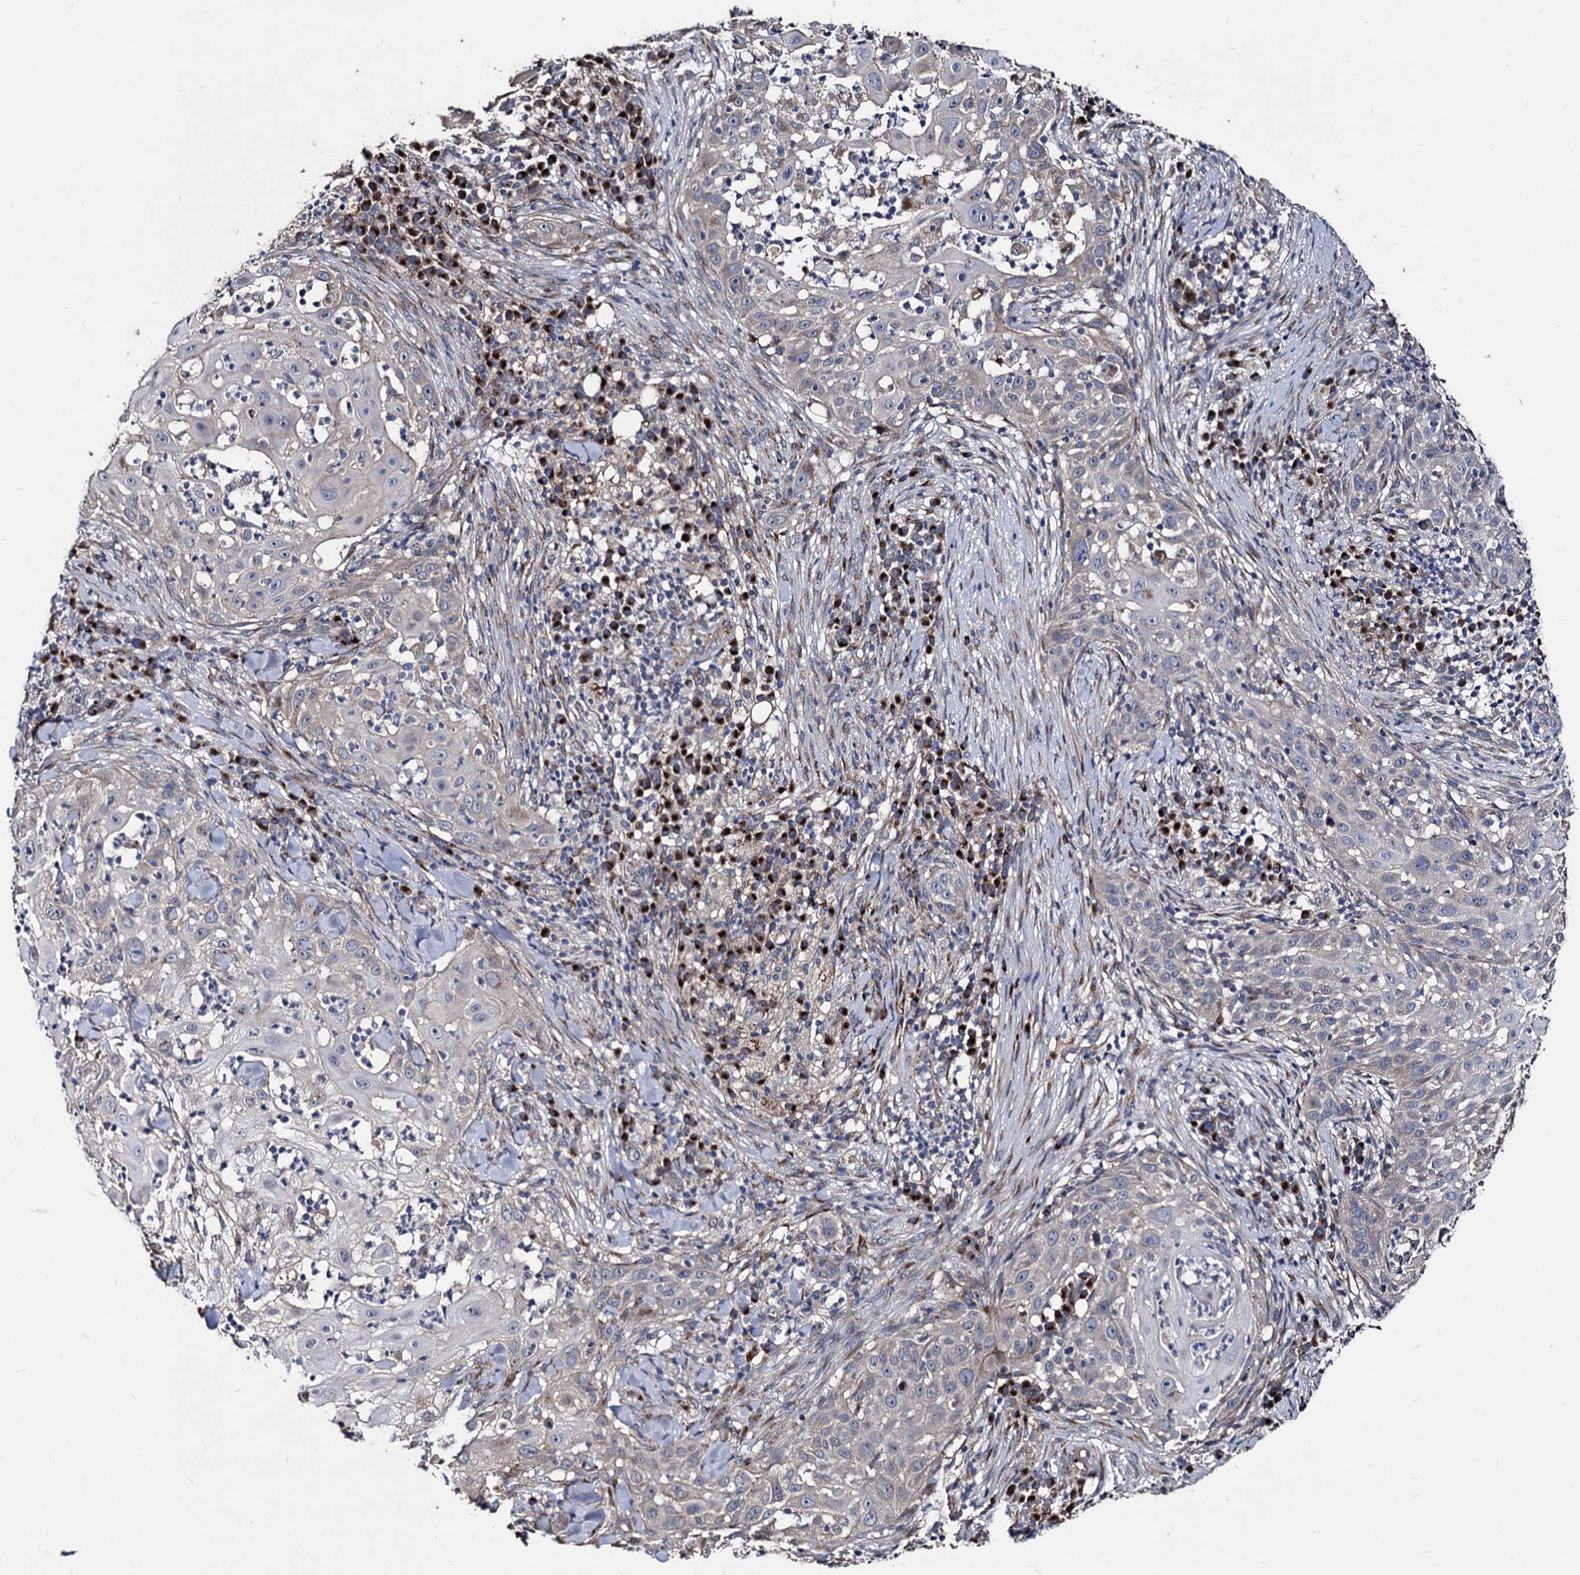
{"staining": {"intensity": "negative", "quantity": "none", "location": "none"}, "tissue": "skin cancer", "cell_type": "Tumor cells", "image_type": "cancer", "snomed": [{"axis": "morphology", "description": "Squamous cell carcinoma, NOS"}, {"axis": "topography", "description": "Skin"}], "caption": "IHC of skin cancer exhibits no expression in tumor cells. The staining is performed using DAB (3,3'-diaminobenzidine) brown chromogen with nuclei counter-stained in using hematoxylin.", "gene": "SMAGP", "patient": {"sex": "female", "age": 44}}